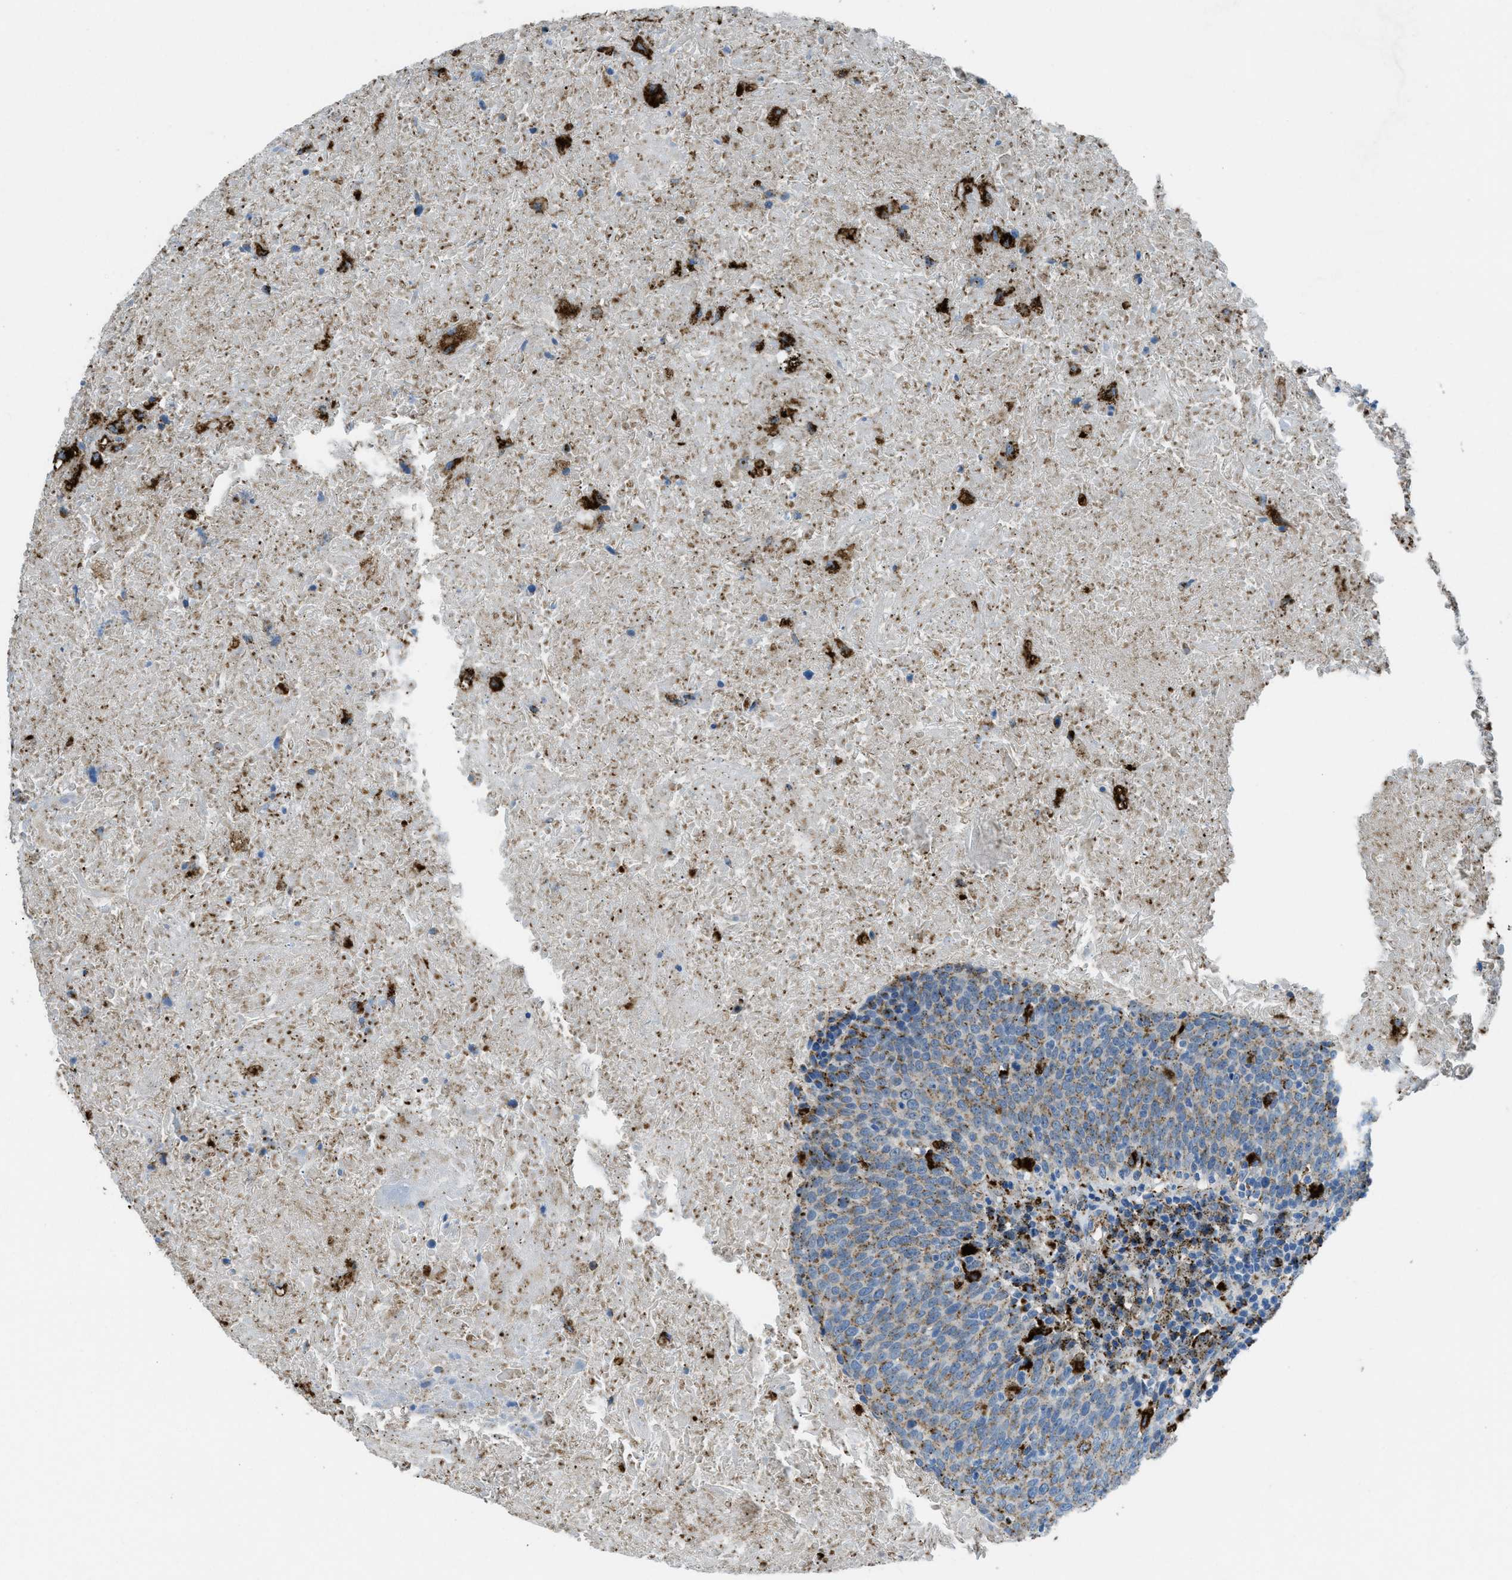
{"staining": {"intensity": "moderate", "quantity": ">75%", "location": "cytoplasmic/membranous"}, "tissue": "head and neck cancer", "cell_type": "Tumor cells", "image_type": "cancer", "snomed": [{"axis": "morphology", "description": "Squamous cell carcinoma, NOS"}, {"axis": "morphology", "description": "Squamous cell carcinoma, metastatic, NOS"}, {"axis": "topography", "description": "Lymph node"}, {"axis": "topography", "description": "Head-Neck"}], "caption": "An immunohistochemistry photomicrograph of neoplastic tissue is shown. Protein staining in brown highlights moderate cytoplasmic/membranous positivity in head and neck cancer within tumor cells.", "gene": "SCARB2", "patient": {"sex": "male", "age": 62}}